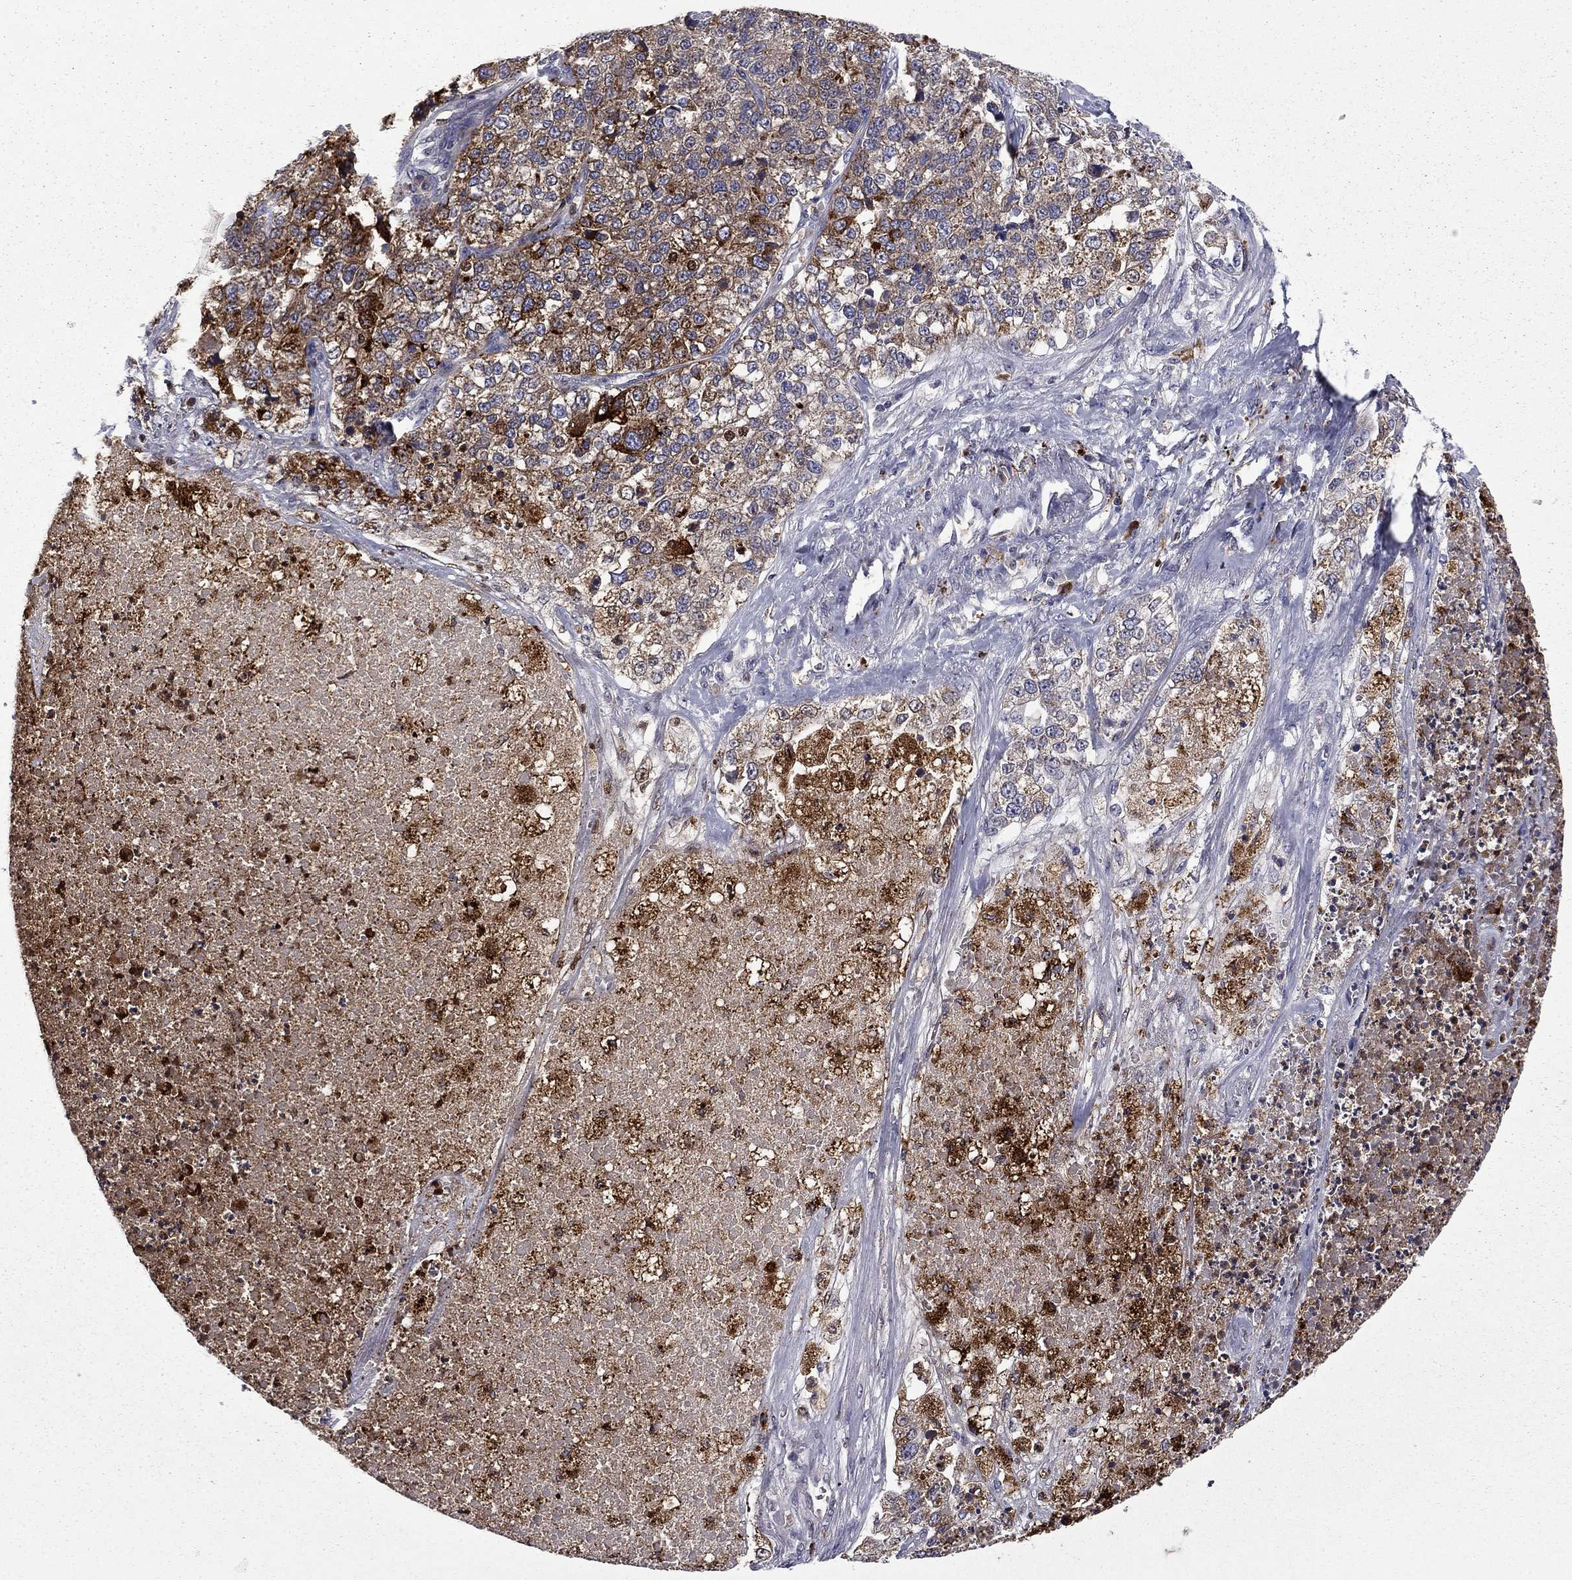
{"staining": {"intensity": "strong", "quantity": "25%-75%", "location": "cytoplasmic/membranous"}, "tissue": "lung cancer", "cell_type": "Tumor cells", "image_type": "cancer", "snomed": [{"axis": "morphology", "description": "Adenocarcinoma, NOS"}, {"axis": "topography", "description": "Lung"}], "caption": "High-power microscopy captured an immunohistochemistry (IHC) micrograph of lung cancer, revealing strong cytoplasmic/membranous positivity in about 25%-75% of tumor cells.", "gene": "CEACAM7", "patient": {"sex": "male", "age": 49}}